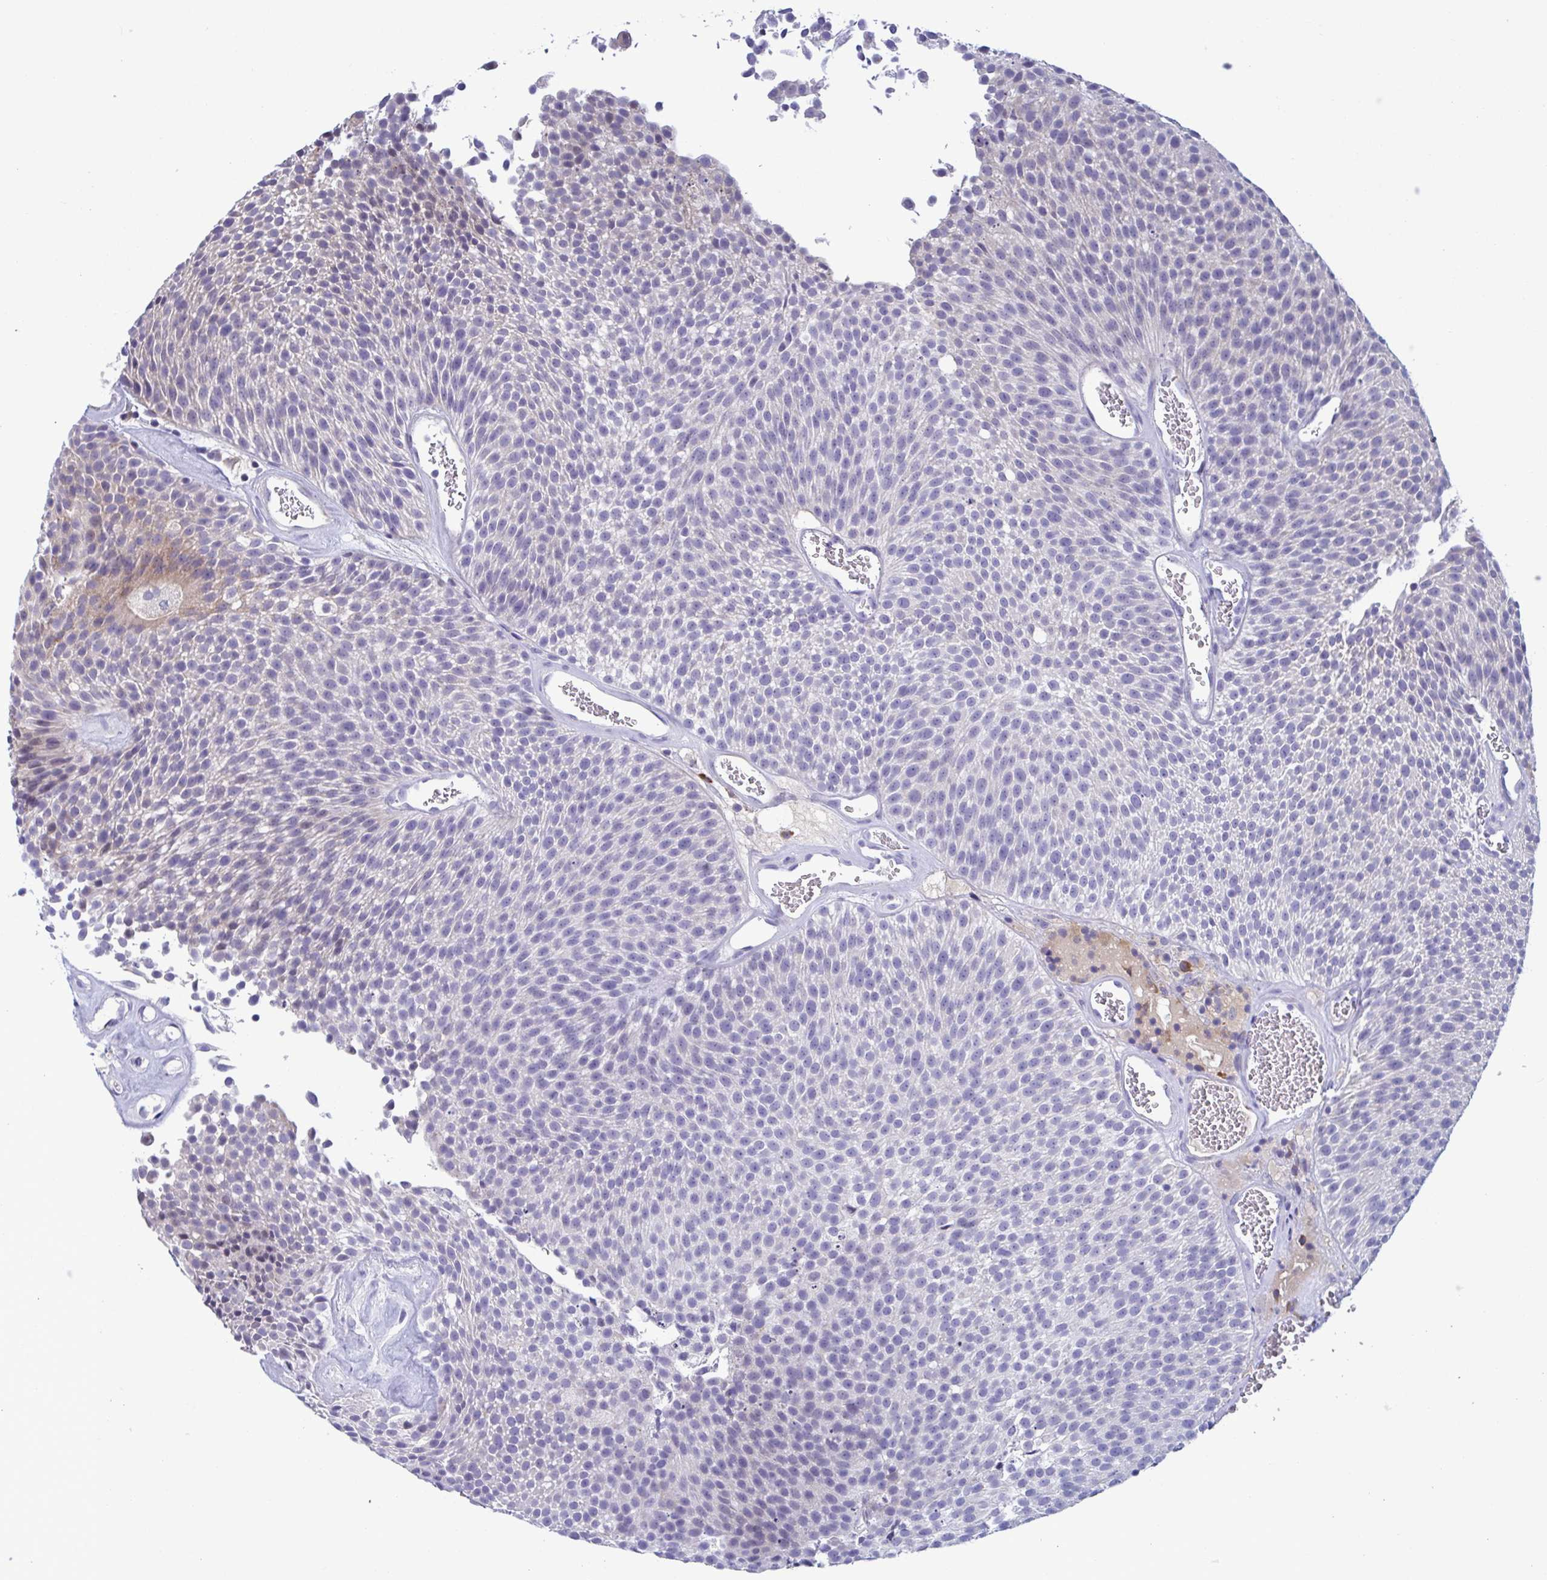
{"staining": {"intensity": "negative", "quantity": "none", "location": "none"}, "tissue": "urothelial cancer", "cell_type": "Tumor cells", "image_type": "cancer", "snomed": [{"axis": "morphology", "description": "Urothelial carcinoma, Low grade"}, {"axis": "topography", "description": "Urinary bladder"}], "caption": "Tumor cells show no significant positivity in urothelial cancer.", "gene": "MS4A14", "patient": {"sex": "female", "age": 79}}